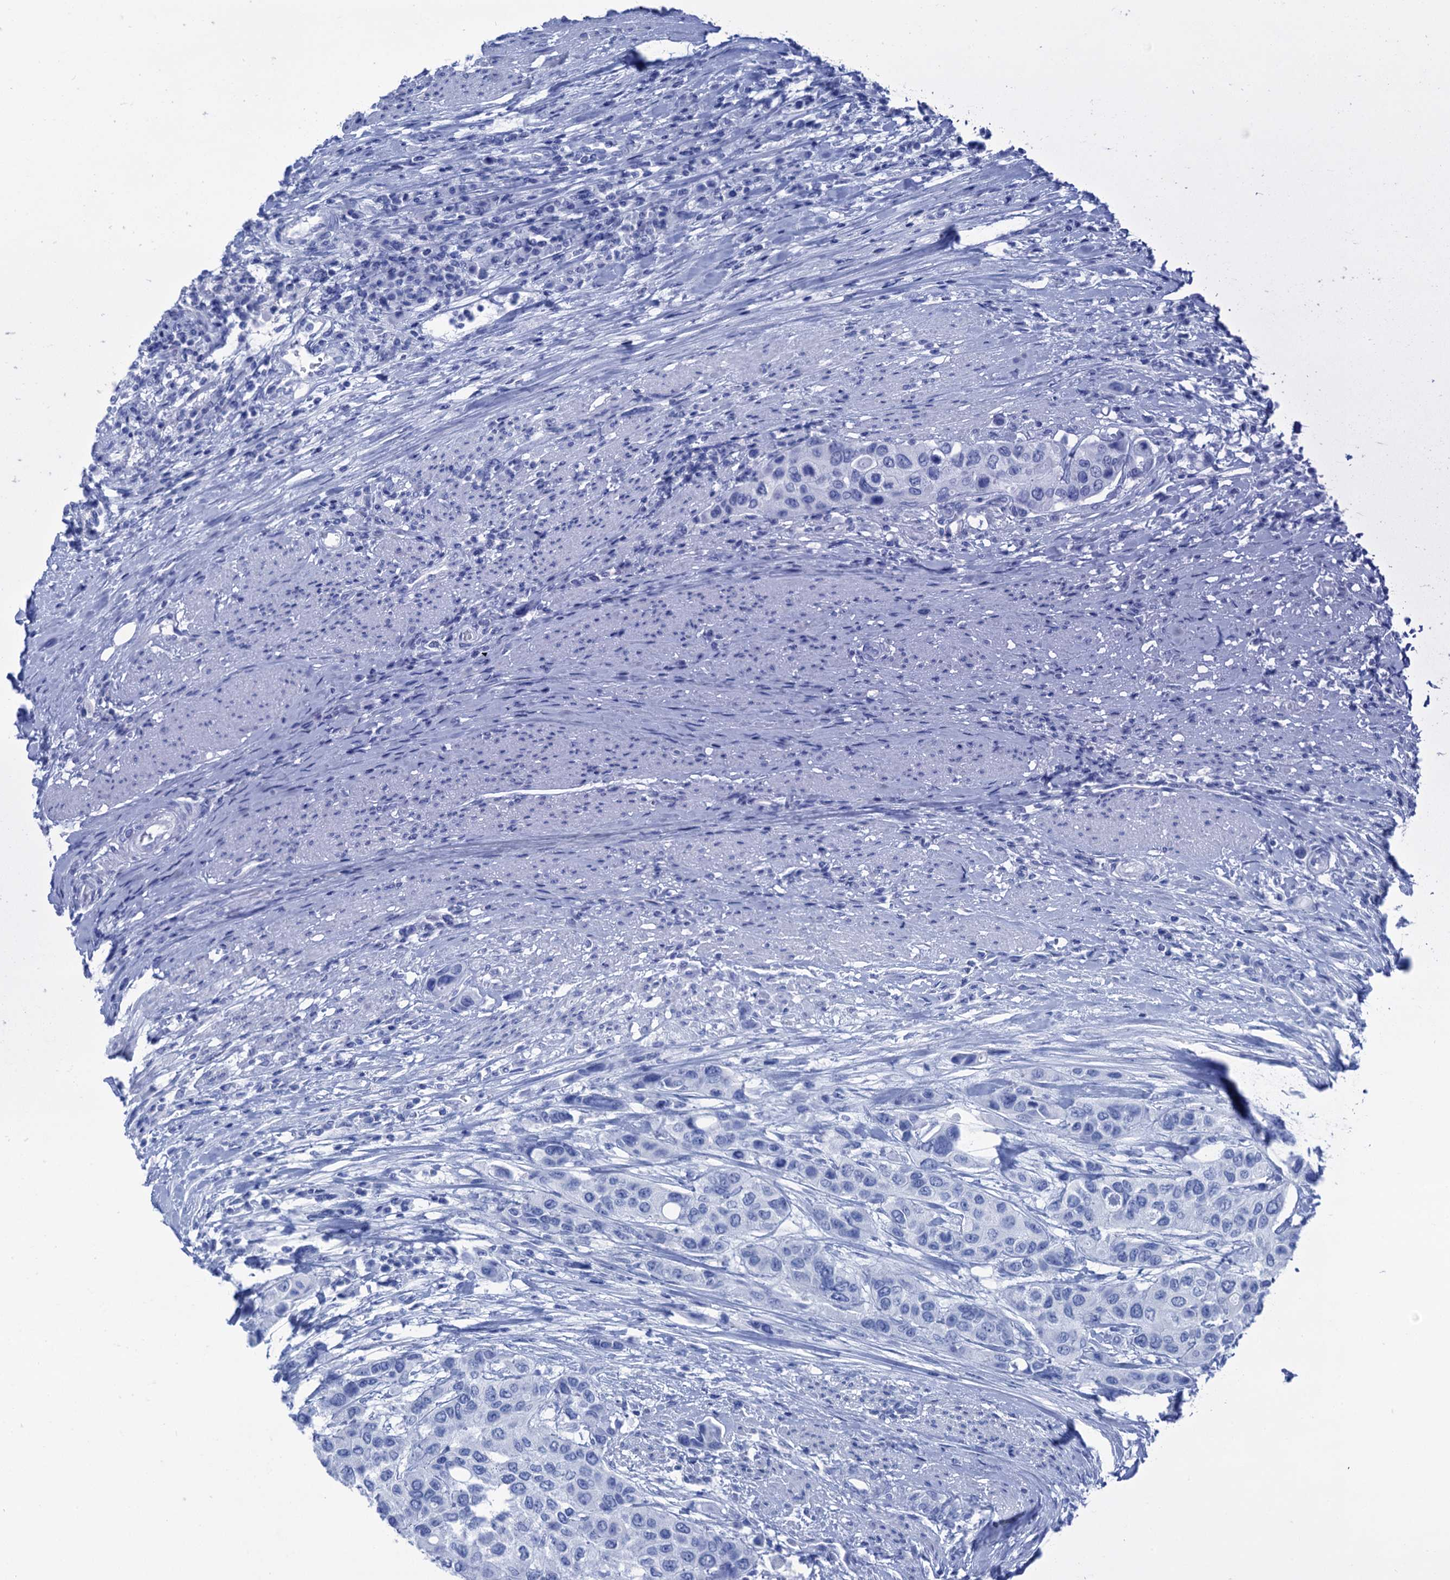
{"staining": {"intensity": "negative", "quantity": "none", "location": "none"}, "tissue": "urothelial cancer", "cell_type": "Tumor cells", "image_type": "cancer", "snomed": [{"axis": "morphology", "description": "Normal tissue, NOS"}, {"axis": "morphology", "description": "Urothelial carcinoma, High grade"}, {"axis": "topography", "description": "Vascular tissue"}, {"axis": "topography", "description": "Urinary bladder"}], "caption": "High-grade urothelial carcinoma was stained to show a protein in brown. There is no significant expression in tumor cells. (Brightfield microscopy of DAB (3,3'-diaminobenzidine) immunohistochemistry at high magnification).", "gene": "CABYR", "patient": {"sex": "female", "age": 56}}